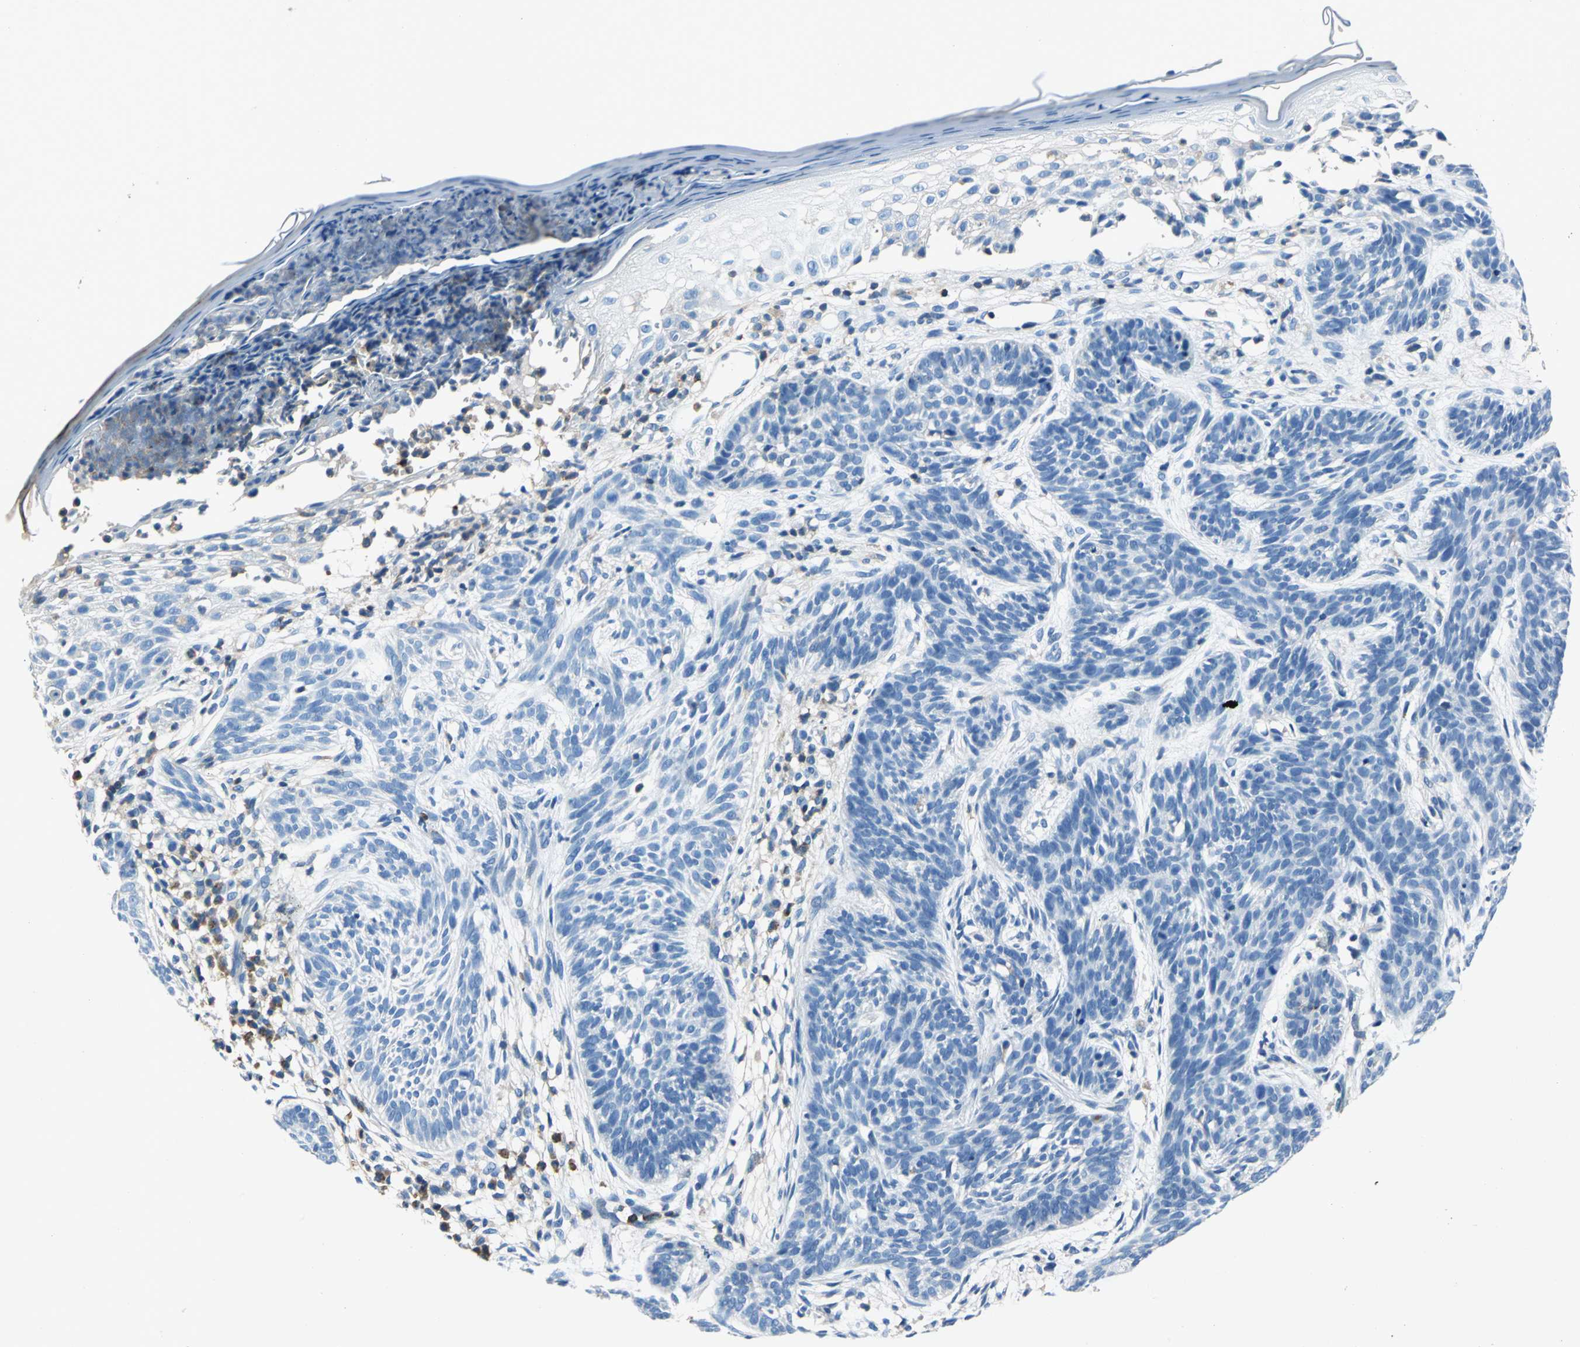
{"staining": {"intensity": "negative", "quantity": "none", "location": "none"}, "tissue": "skin cancer", "cell_type": "Tumor cells", "image_type": "cancer", "snomed": [{"axis": "morphology", "description": "Normal tissue, NOS"}, {"axis": "morphology", "description": "Basal cell carcinoma"}, {"axis": "topography", "description": "Skin"}], "caption": "High magnification brightfield microscopy of skin cancer (basal cell carcinoma) stained with DAB (brown) and counterstained with hematoxylin (blue): tumor cells show no significant expression.", "gene": "SEPTIN6", "patient": {"sex": "female", "age": 69}}